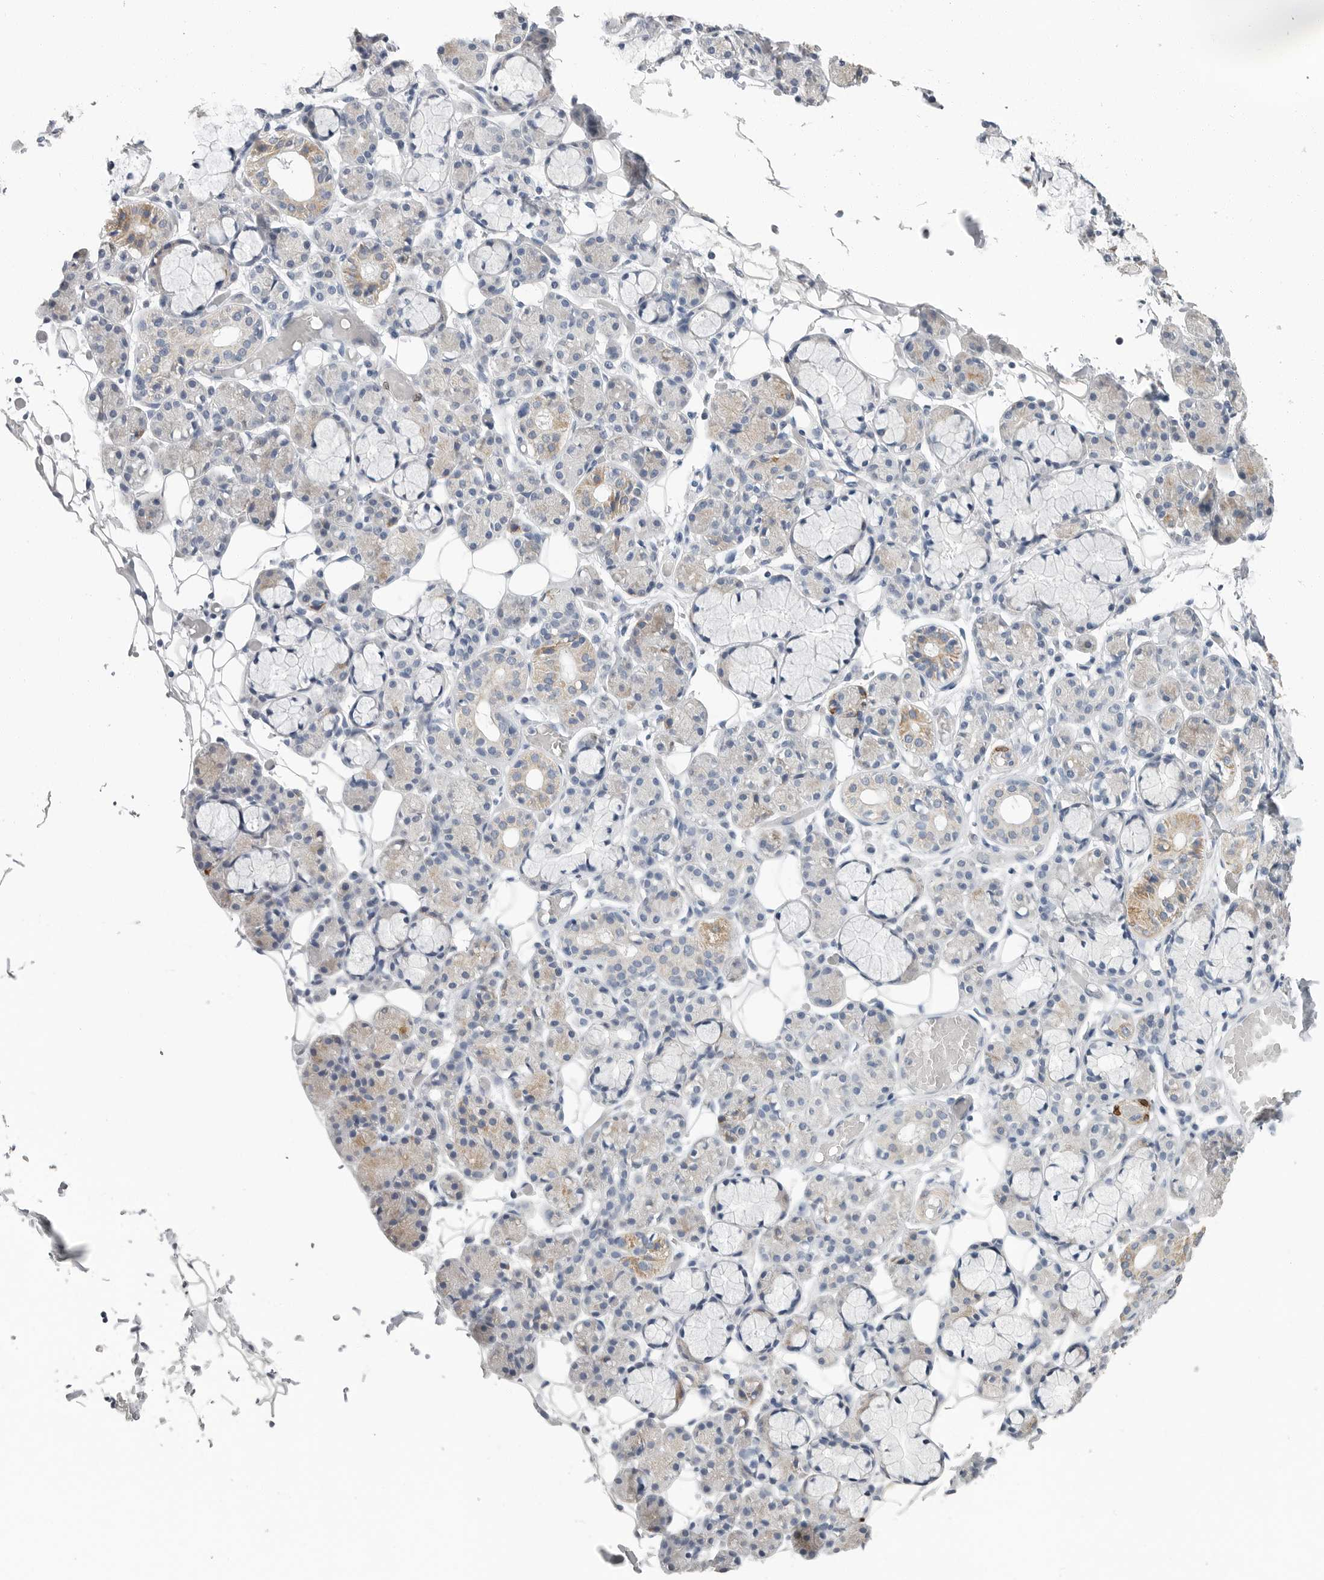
{"staining": {"intensity": "weak", "quantity": "<25%", "location": "cytoplasmic/membranous"}, "tissue": "salivary gland", "cell_type": "Glandular cells", "image_type": "normal", "snomed": [{"axis": "morphology", "description": "Normal tissue, NOS"}, {"axis": "topography", "description": "Salivary gland"}], "caption": "This is an immunohistochemistry (IHC) image of normal salivary gland. There is no positivity in glandular cells.", "gene": "PLN", "patient": {"sex": "male", "age": 63}}